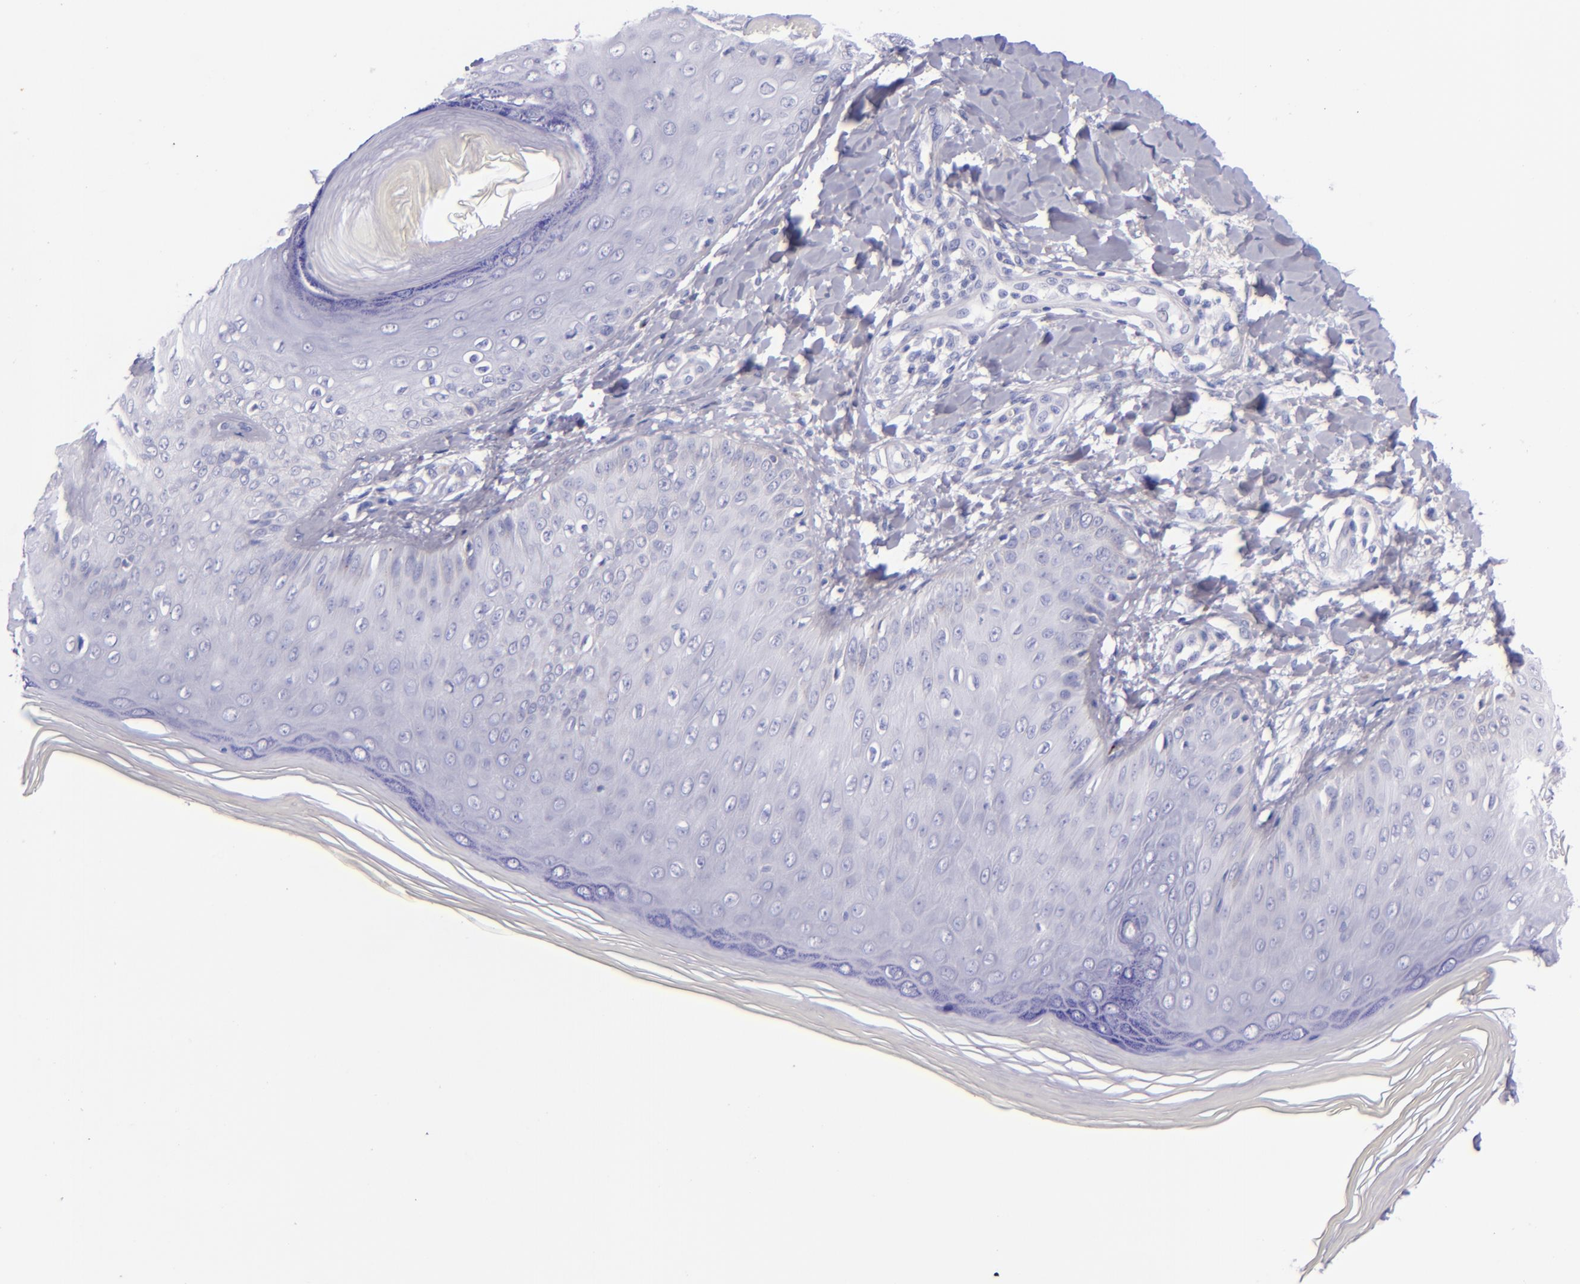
{"staining": {"intensity": "negative", "quantity": "none", "location": "none"}, "tissue": "skin", "cell_type": "Epidermal cells", "image_type": "normal", "snomed": [{"axis": "morphology", "description": "Normal tissue, NOS"}, {"axis": "morphology", "description": "Inflammation, NOS"}, {"axis": "topography", "description": "Soft tissue"}, {"axis": "topography", "description": "Anal"}], "caption": "High power microscopy histopathology image of an immunohistochemistry micrograph of normal skin, revealing no significant expression in epidermal cells.", "gene": "LAG3", "patient": {"sex": "female", "age": 15}}